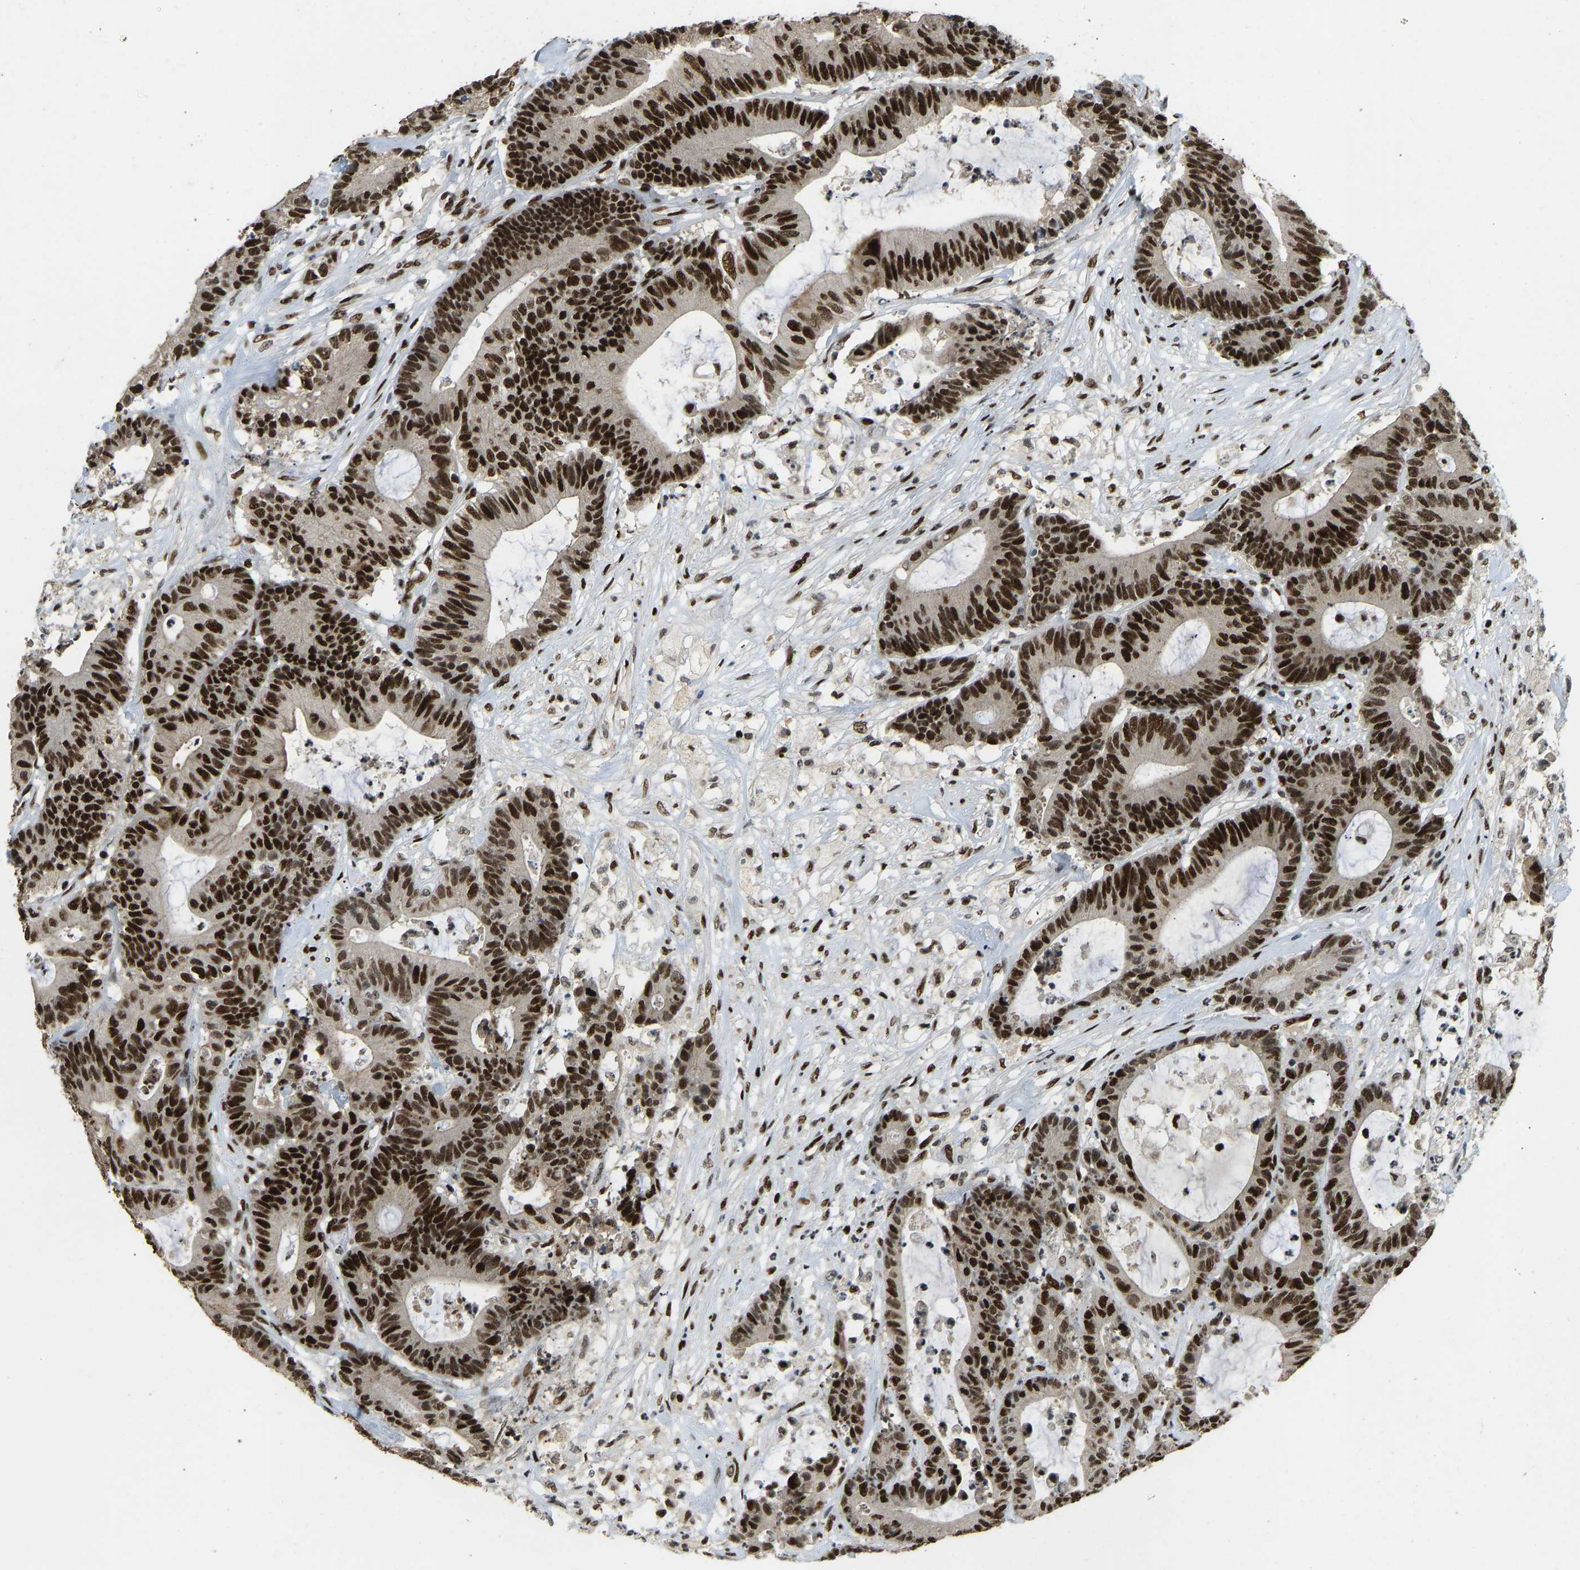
{"staining": {"intensity": "strong", "quantity": ">75%", "location": "nuclear"}, "tissue": "colorectal cancer", "cell_type": "Tumor cells", "image_type": "cancer", "snomed": [{"axis": "morphology", "description": "Adenocarcinoma, NOS"}, {"axis": "topography", "description": "Colon"}], "caption": "Strong nuclear protein expression is seen in about >75% of tumor cells in adenocarcinoma (colorectal).", "gene": "FOXK1", "patient": {"sex": "female", "age": 84}}